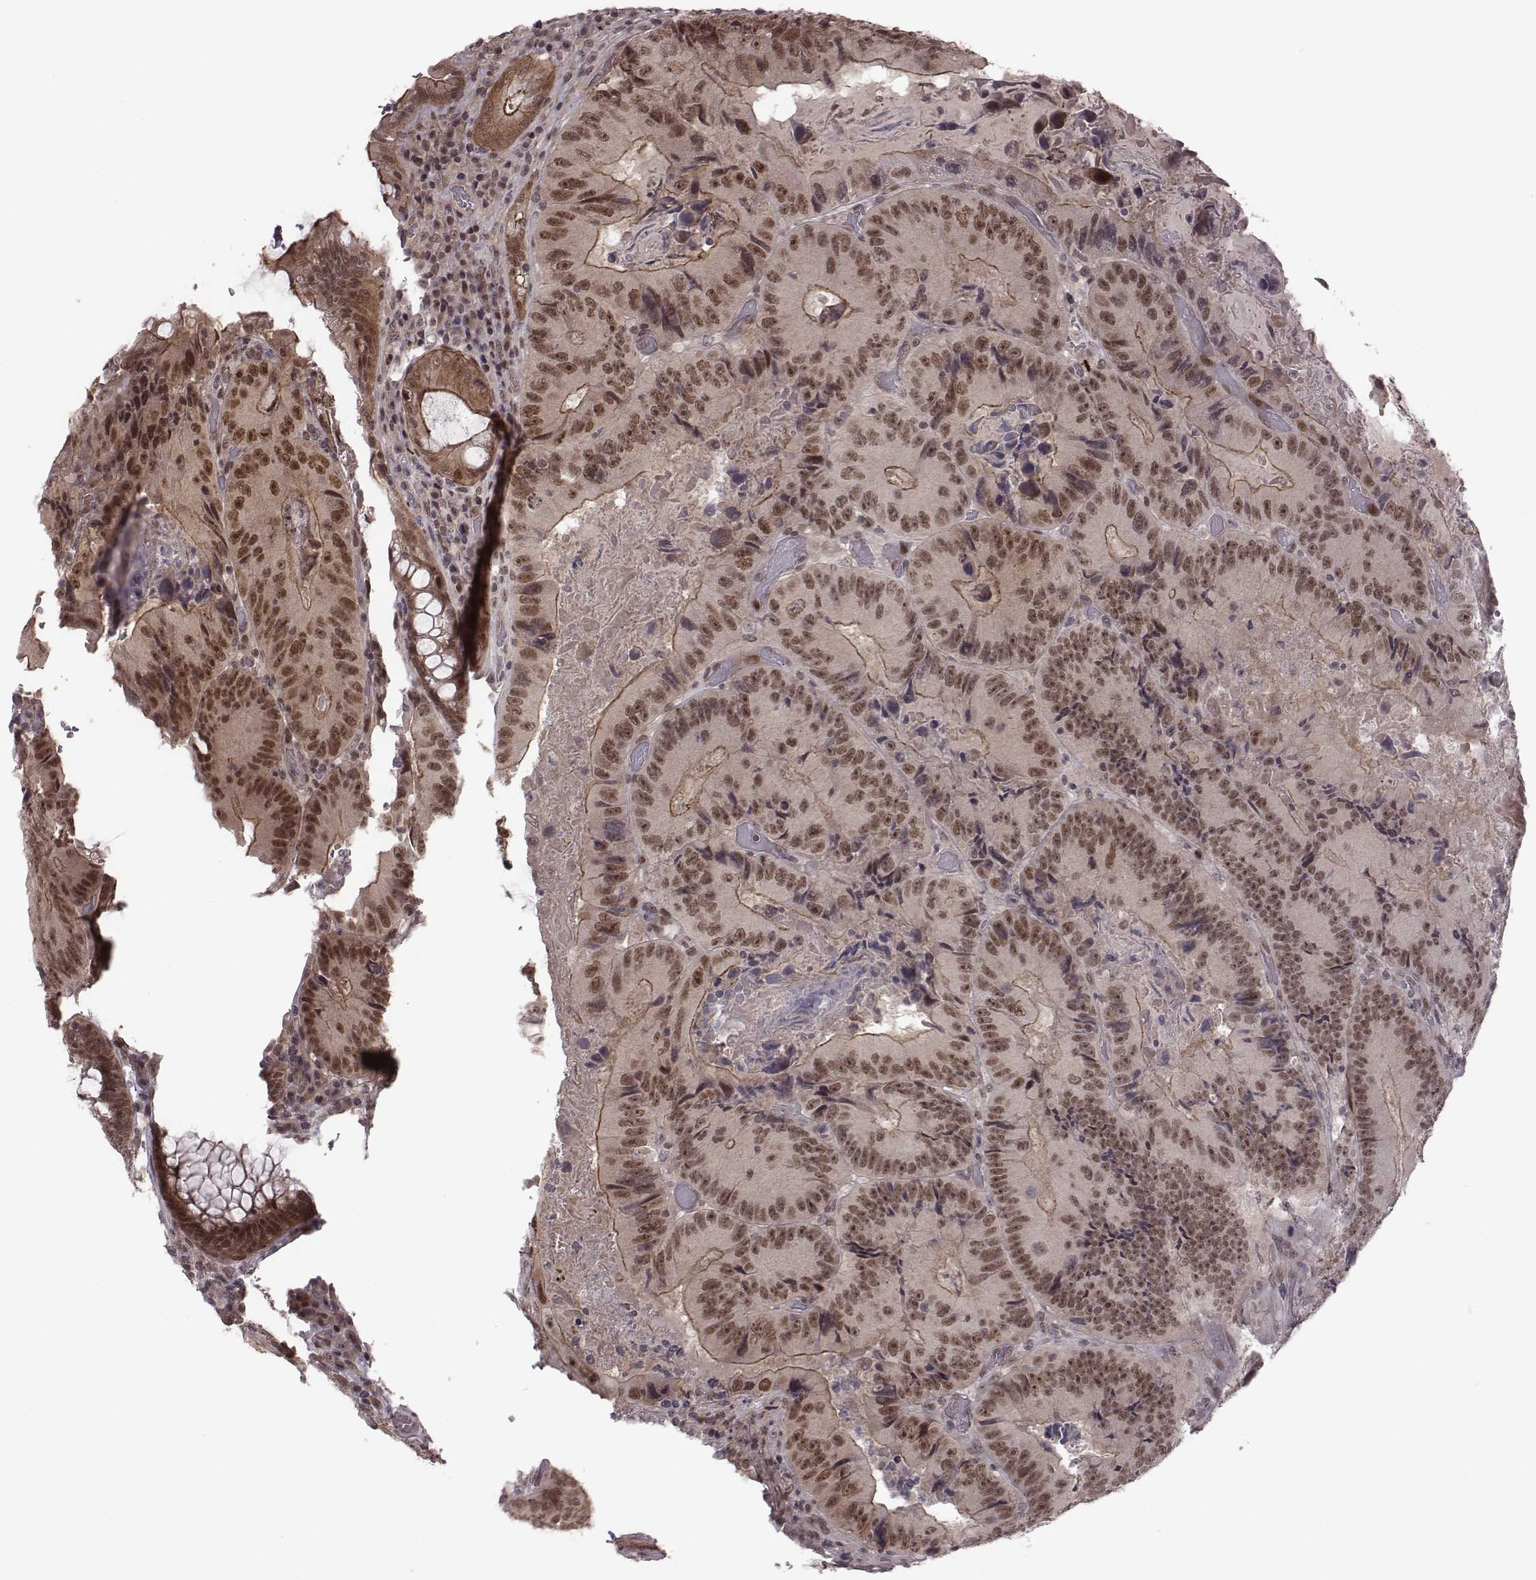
{"staining": {"intensity": "weak", "quantity": ">75%", "location": "cytoplasmic/membranous,nuclear"}, "tissue": "colorectal cancer", "cell_type": "Tumor cells", "image_type": "cancer", "snomed": [{"axis": "morphology", "description": "Adenocarcinoma, NOS"}, {"axis": "topography", "description": "Colon"}], "caption": "There is low levels of weak cytoplasmic/membranous and nuclear staining in tumor cells of colorectal adenocarcinoma, as demonstrated by immunohistochemical staining (brown color).", "gene": "RPL3", "patient": {"sex": "female", "age": 86}}